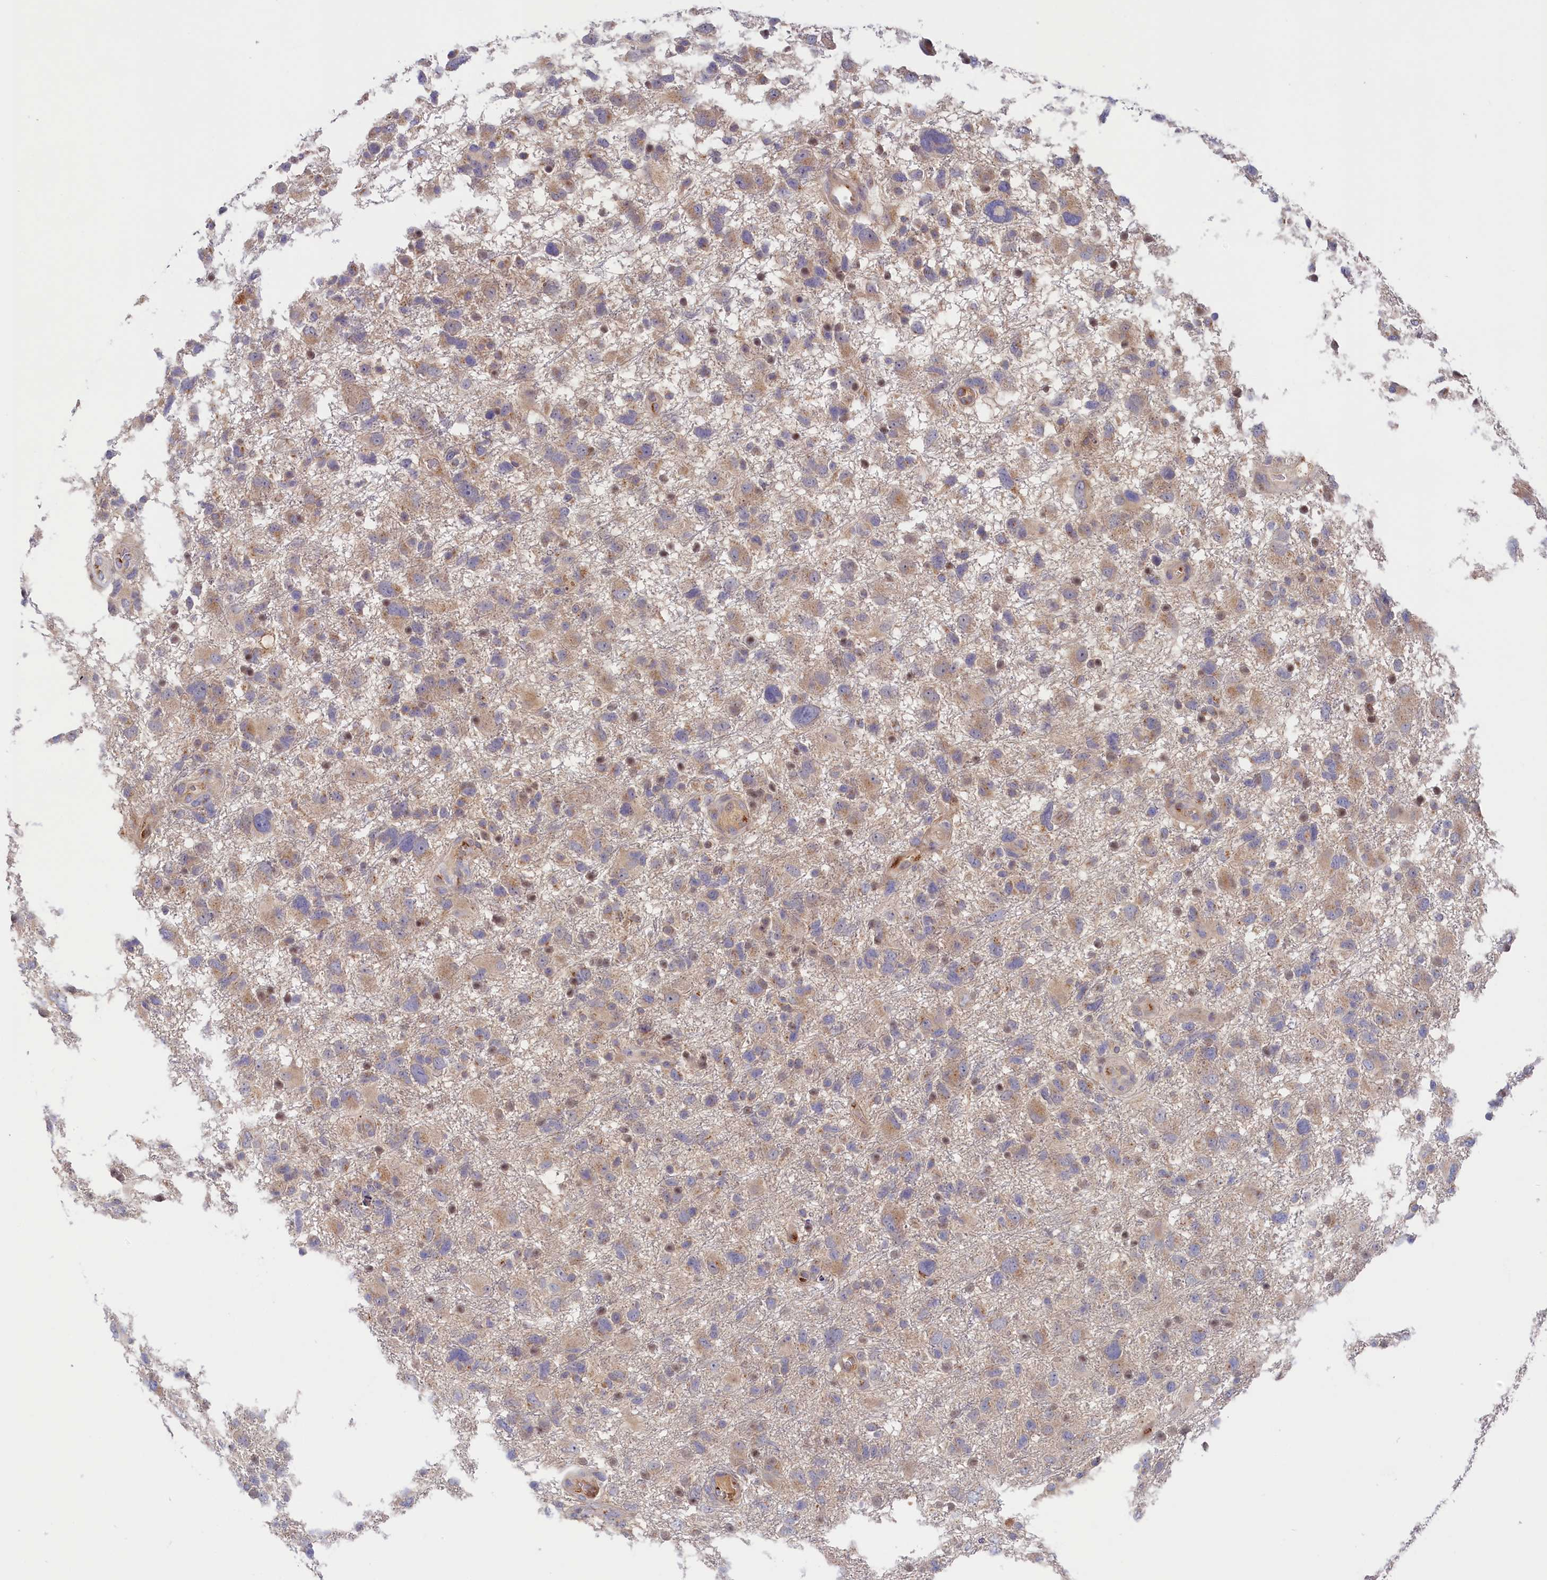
{"staining": {"intensity": "weak", "quantity": "25%-75%", "location": "cytoplasmic/membranous"}, "tissue": "glioma", "cell_type": "Tumor cells", "image_type": "cancer", "snomed": [{"axis": "morphology", "description": "Glioma, malignant, High grade"}, {"axis": "topography", "description": "Brain"}], "caption": "A brown stain labels weak cytoplasmic/membranous positivity of a protein in human glioma tumor cells. The staining is performed using DAB brown chromogen to label protein expression. The nuclei are counter-stained blue using hematoxylin.", "gene": "CHST12", "patient": {"sex": "male", "age": 61}}